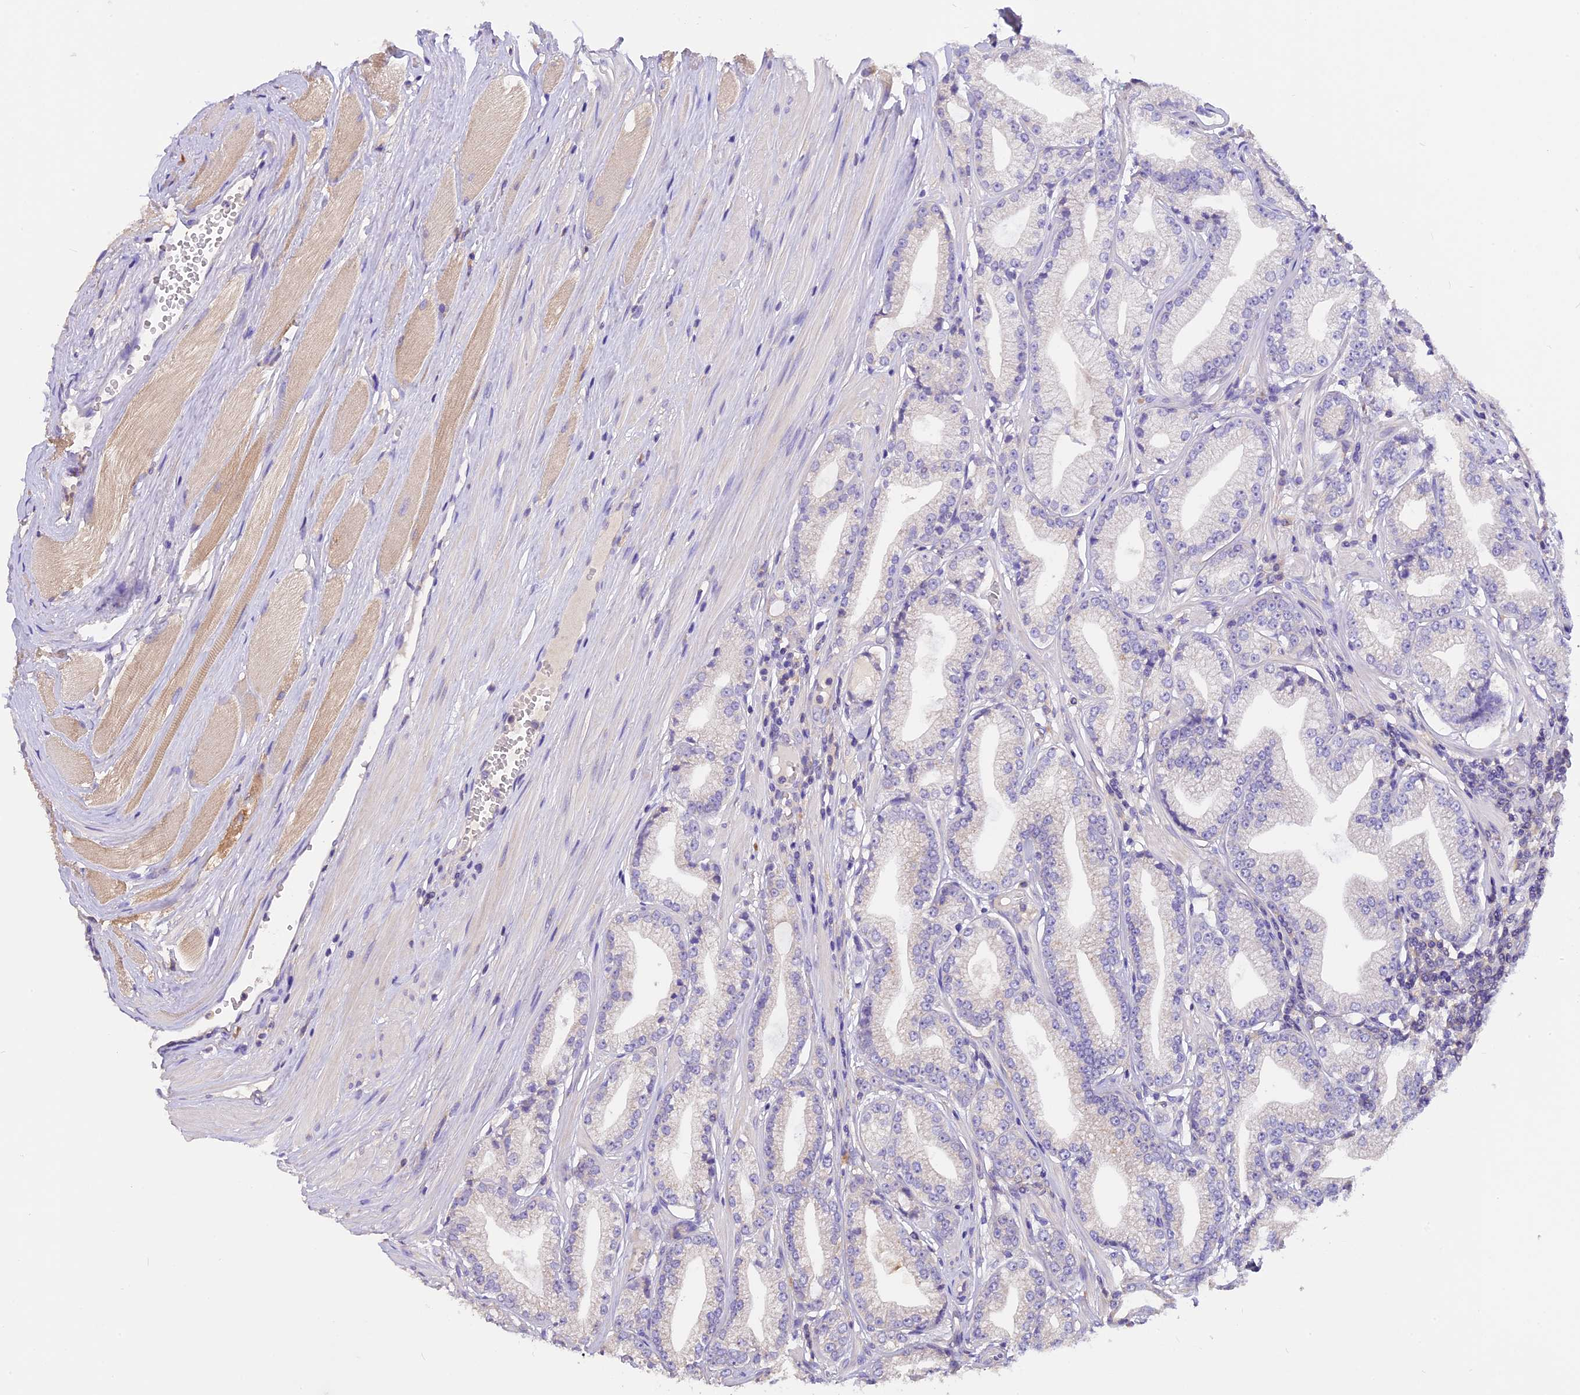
{"staining": {"intensity": "negative", "quantity": "none", "location": "none"}, "tissue": "prostate cancer", "cell_type": "Tumor cells", "image_type": "cancer", "snomed": [{"axis": "morphology", "description": "Adenocarcinoma, High grade"}, {"axis": "topography", "description": "Prostate"}], "caption": "This is an IHC micrograph of human prostate adenocarcinoma (high-grade). There is no staining in tumor cells.", "gene": "AP3B2", "patient": {"sex": "male", "age": 67}}